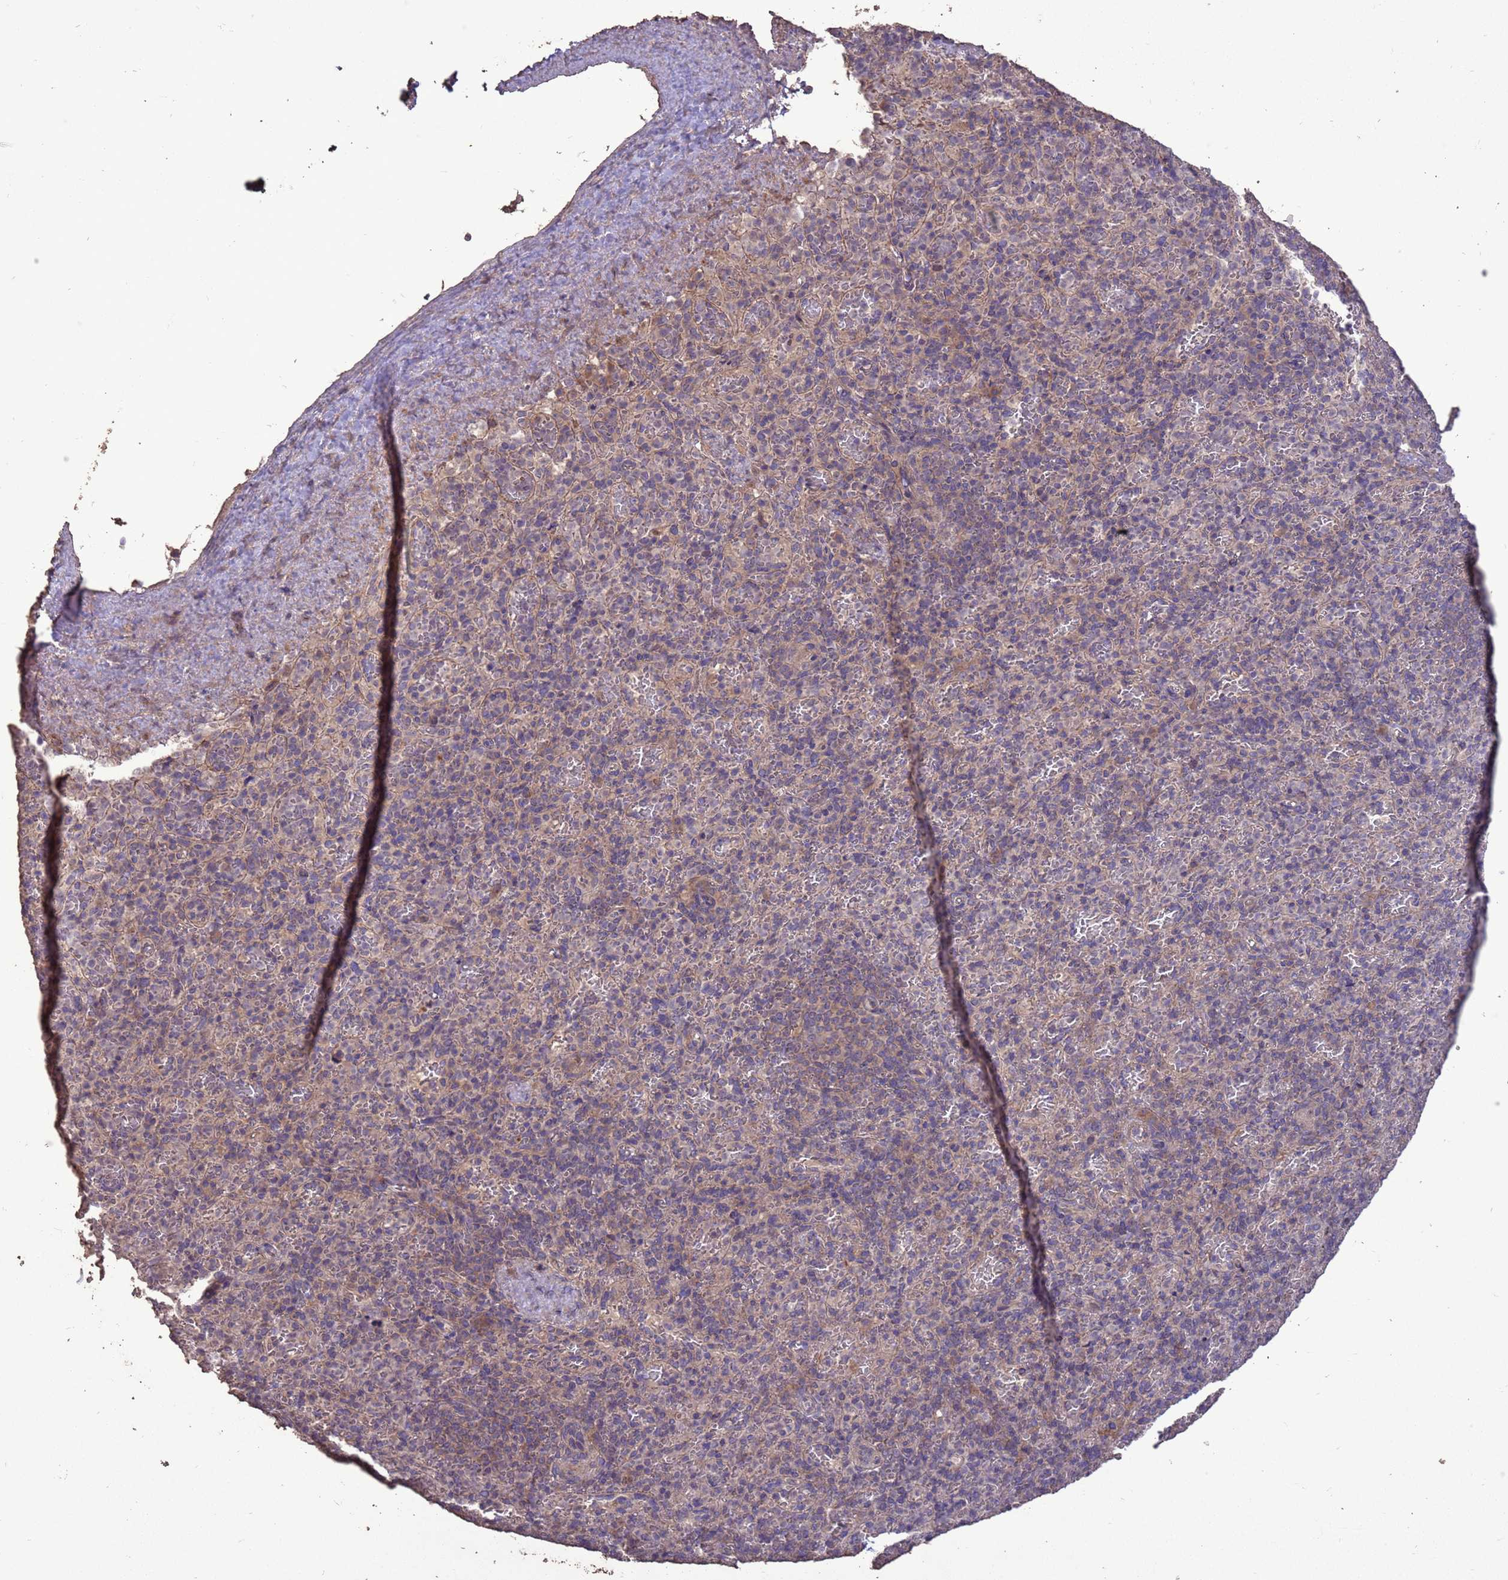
{"staining": {"intensity": "weak", "quantity": "<25%", "location": "cytoplasmic/membranous"}, "tissue": "spleen", "cell_type": "Cells in red pulp", "image_type": "normal", "snomed": [{"axis": "morphology", "description": "Normal tissue, NOS"}, {"axis": "topography", "description": "Spleen"}], "caption": "The histopathology image exhibits no staining of cells in red pulp in normal spleen.", "gene": "SLC9B2", "patient": {"sex": "female", "age": 74}}